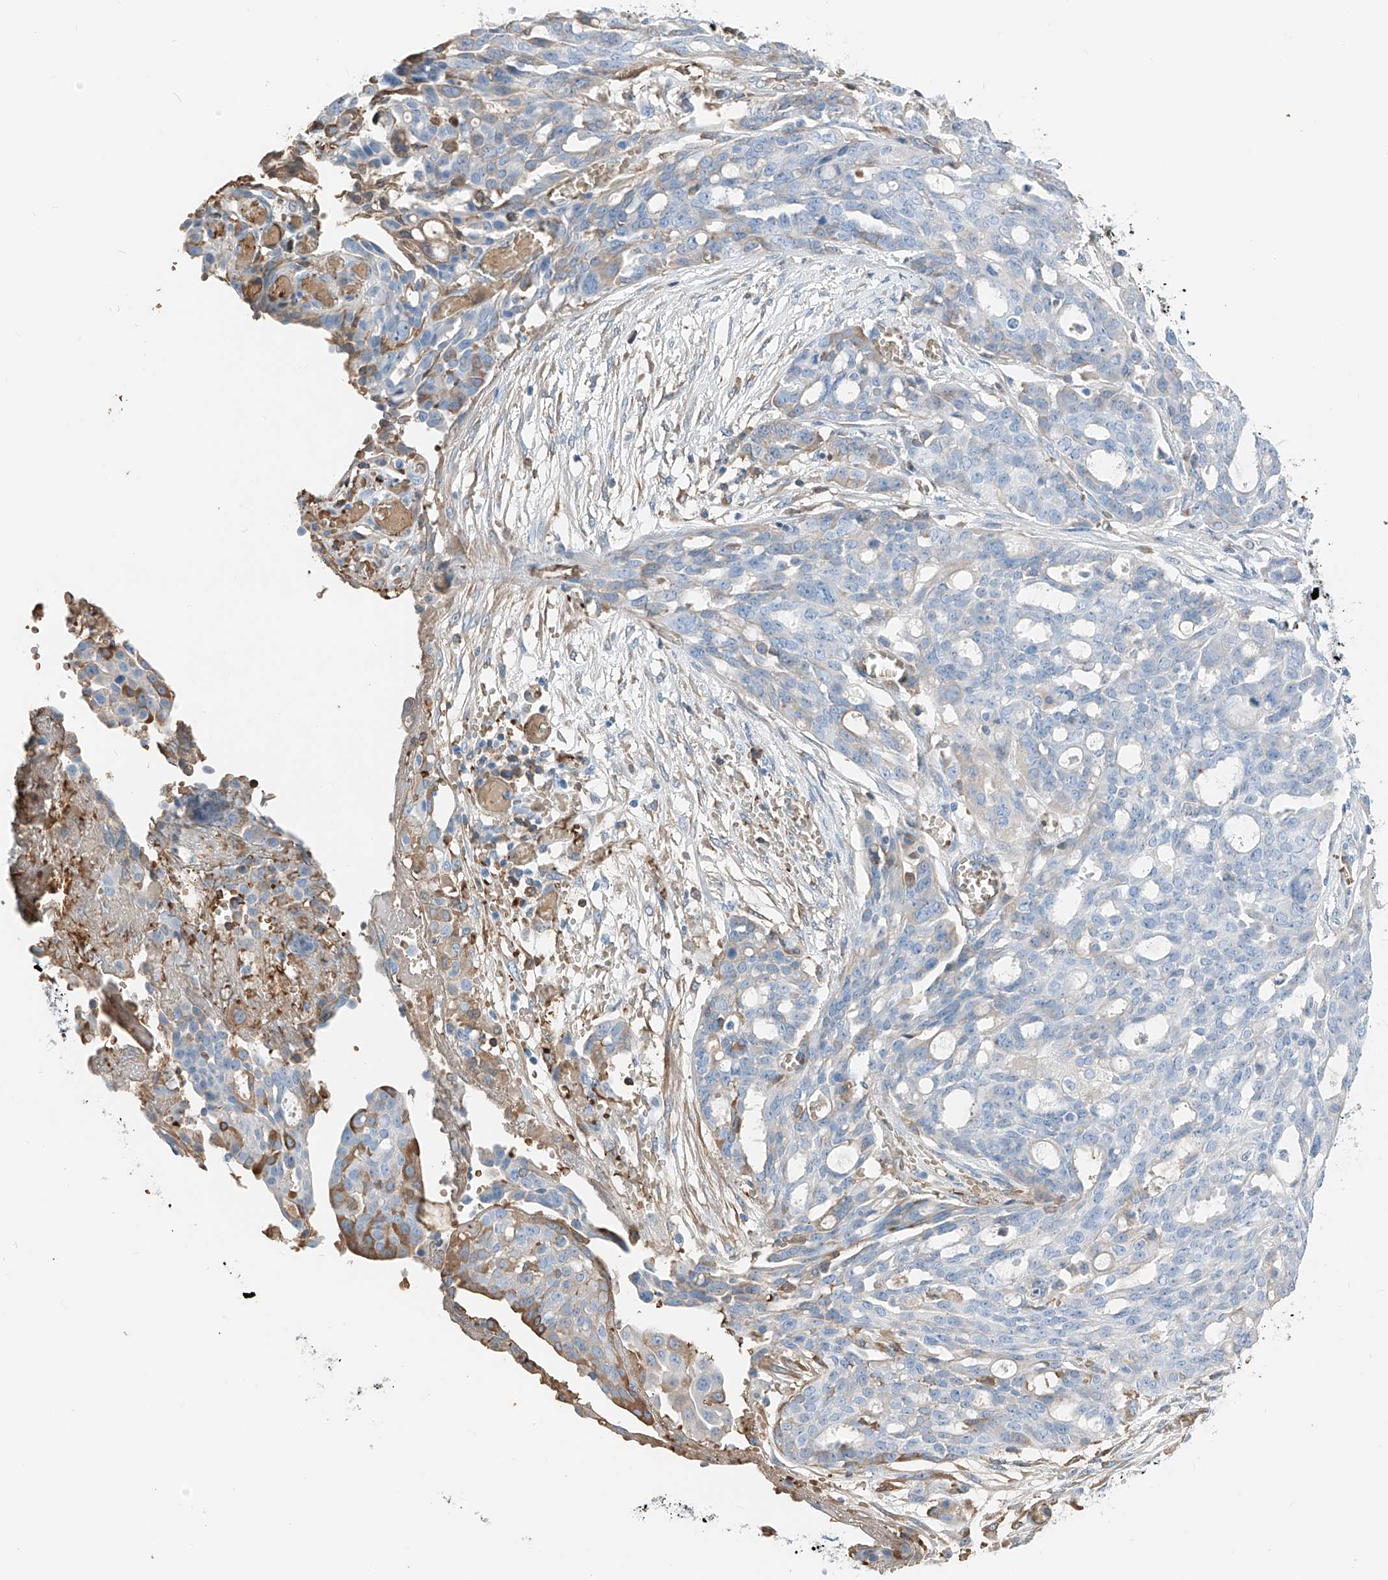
{"staining": {"intensity": "negative", "quantity": "none", "location": "none"}, "tissue": "ovarian cancer", "cell_type": "Tumor cells", "image_type": "cancer", "snomed": [{"axis": "morphology", "description": "Cystadenocarcinoma, serous, NOS"}, {"axis": "topography", "description": "Soft tissue"}, {"axis": "topography", "description": "Ovary"}], "caption": "High power microscopy photomicrograph of an IHC image of ovarian cancer (serous cystadenocarcinoma), revealing no significant expression in tumor cells.", "gene": "PRSS23", "patient": {"sex": "female", "age": 57}}